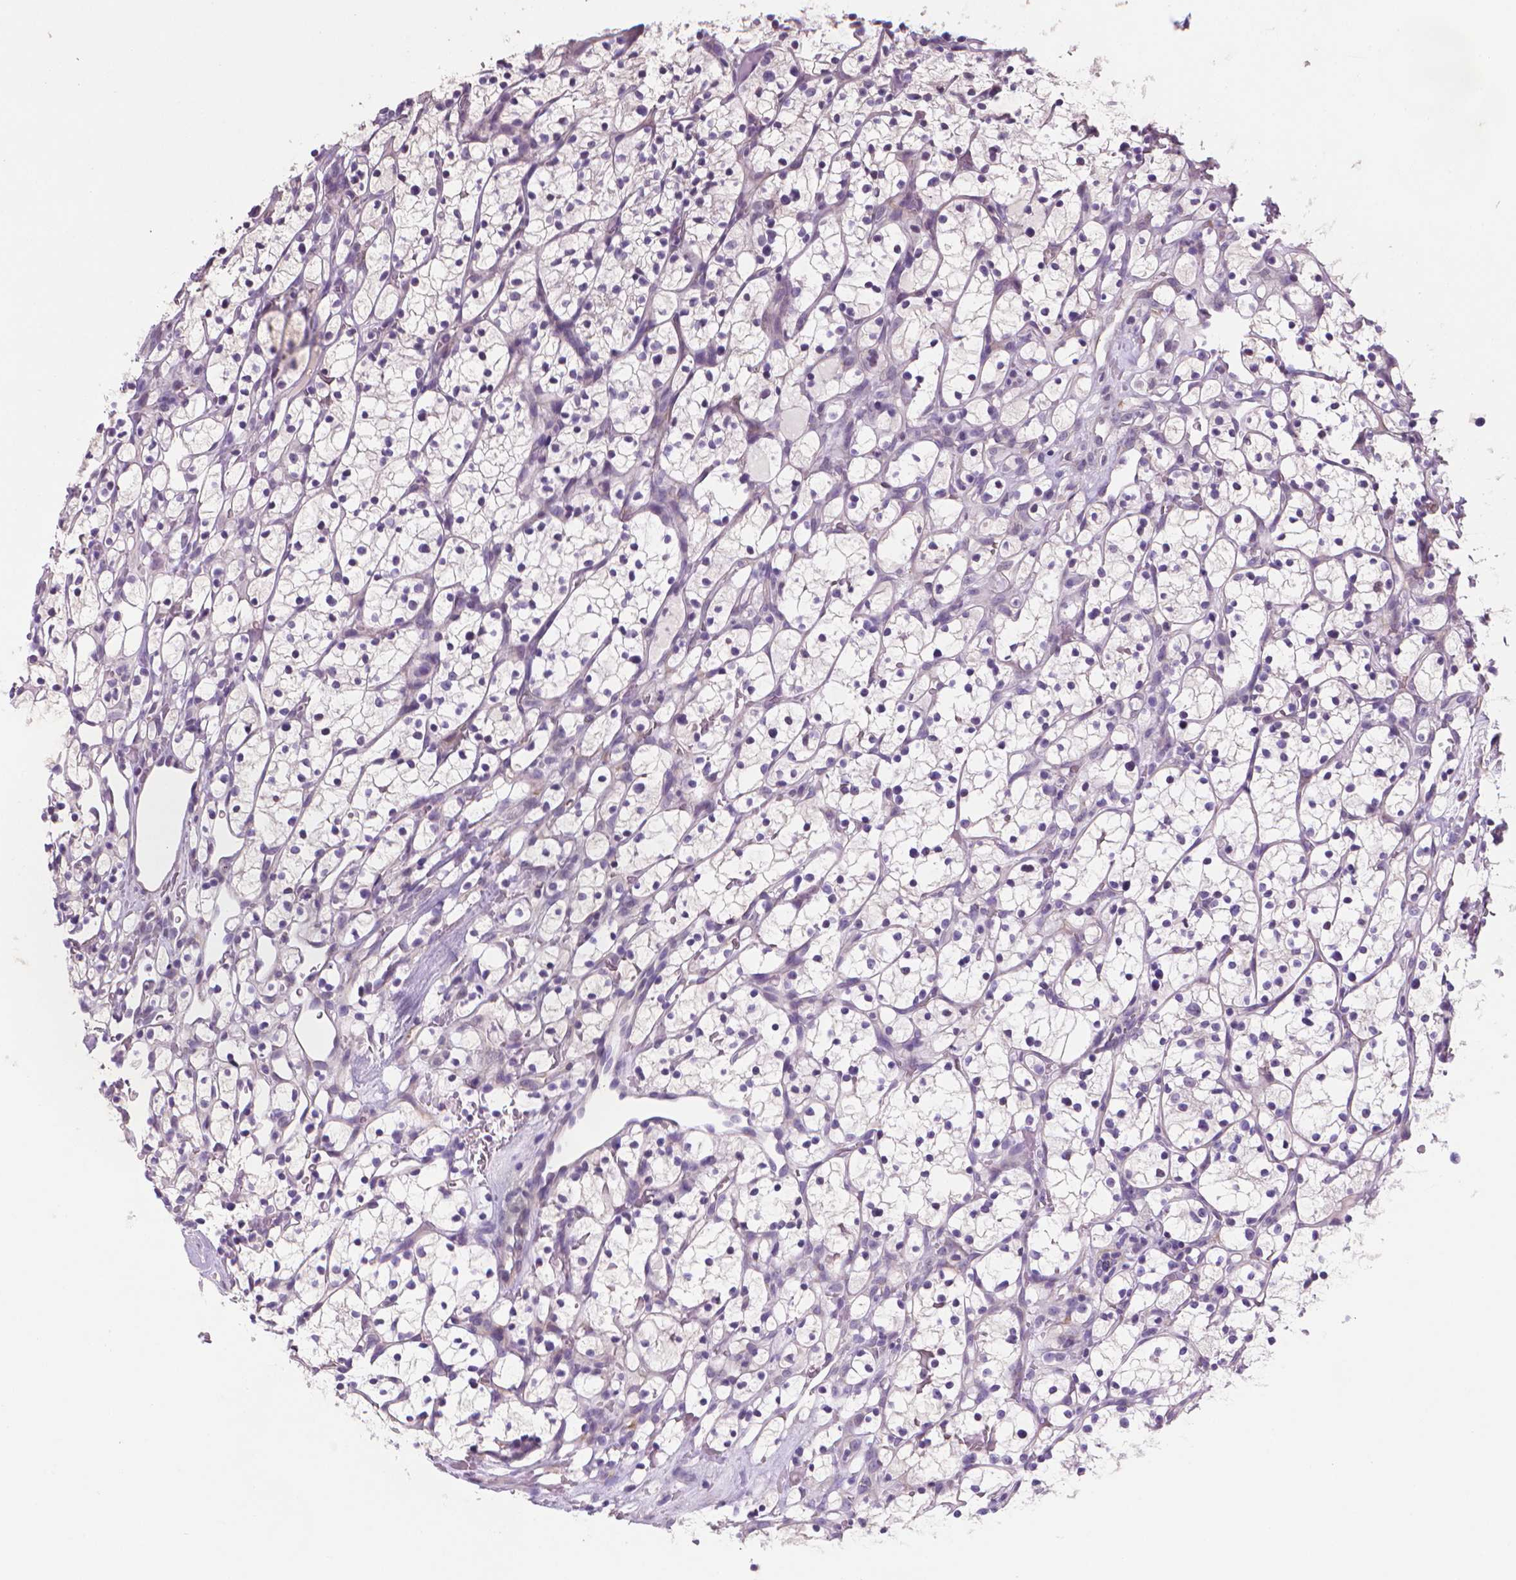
{"staining": {"intensity": "negative", "quantity": "none", "location": "none"}, "tissue": "renal cancer", "cell_type": "Tumor cells", "image_type": "cancer", "snomed": [{"axis": "morphology", "description": "Adenocarcinoma, NOS"}, {"axis": "topography", "description": "Kidney"}], "caption": "Human renal adenocarcinoma stained for a protein using immunohistochemistry (IHC) demonstrates no staining in tumor cells.", "gene": "CLXN", "patient": {"sex": "female", "age": 64}}